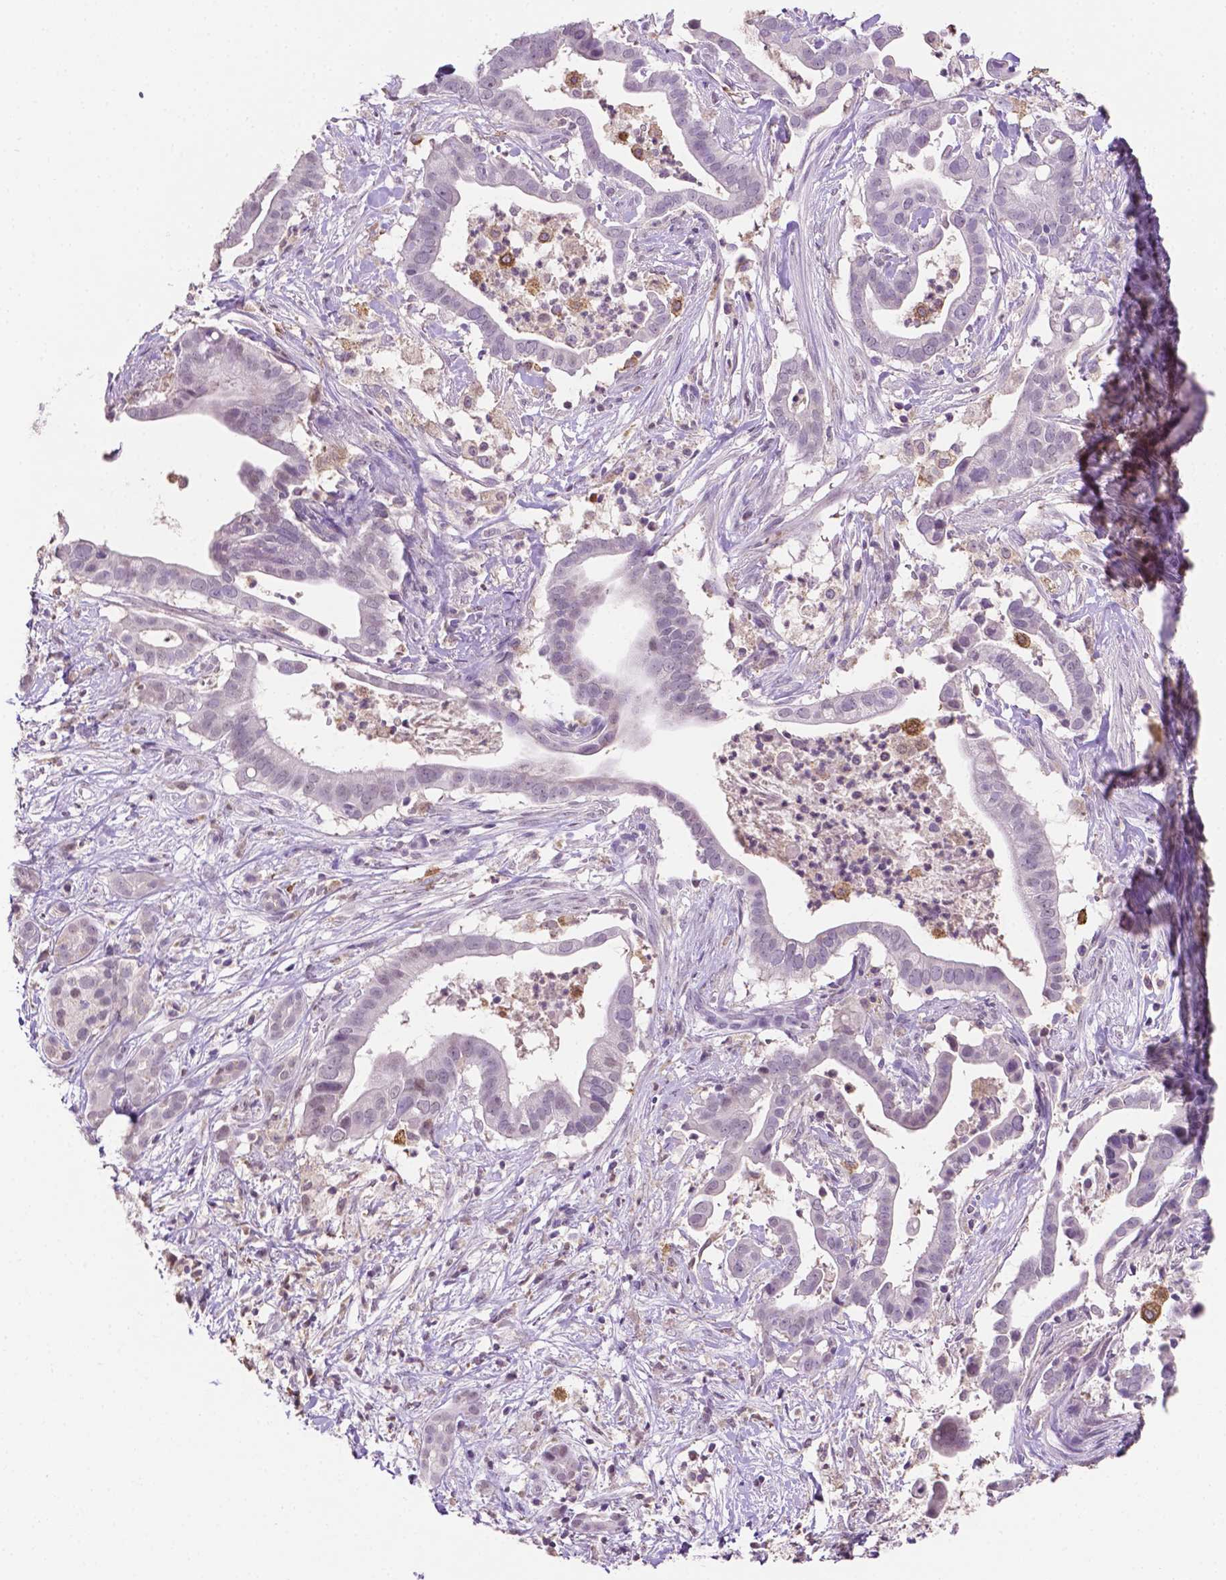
{"staining": {"intensity": "negative", "quantity": "none", "location": "none"}, "tissue": "pancreatic cancer", "cell_type": "Tumor cells", "image_type": "cancer", "snomed": [{"axis": "morphology", "description": "Adenocarcinoma, NOS"}, {"axis": "topography", "description": "Pancreas"}], "caption": "Tumor cells show no significant staining in pancreatic cancer (adenocarcinoma).", "gene": "PTPN6", "patient": {"sex": "male", "age": 61}}